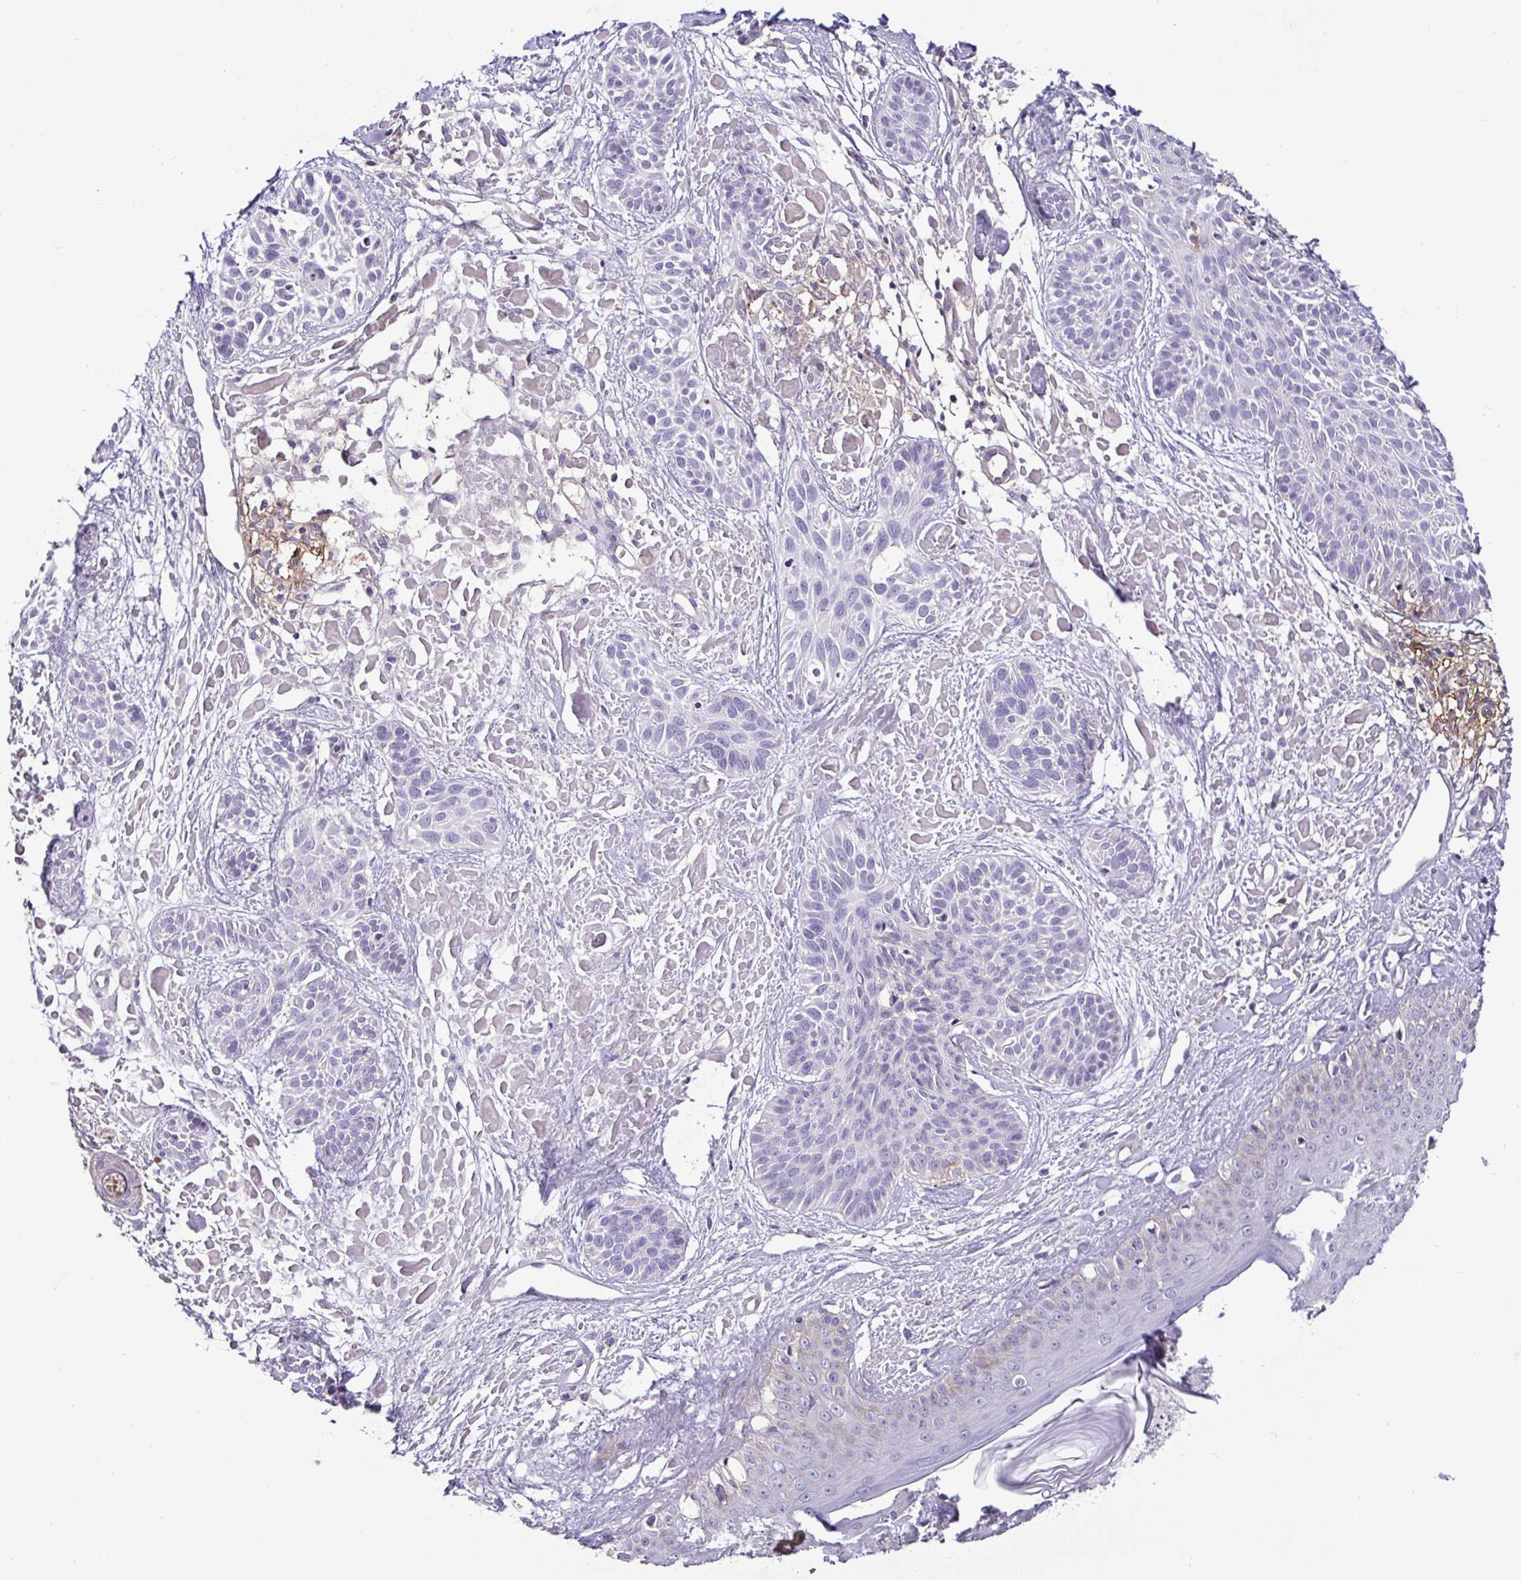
{"staining": {"intensity": "negative", "quantity": "none", "location": "none"}, "tissue": "skin cancer", "cell_type": "Tumor cells", "image_type": "cancer", "snomed": [{"axis": "morphology", "description": "Basal cell carcinoma"}, {"axis": "topography", "description": "Skin"}], "caption": "Protein analysis of skin cancer reveals no significant staining in tumor cells. The staining was performed using DAB to visualize the protein expression in brown, while the nuclei were stained in blue with hematoxylin (Magnification: 20x).", "gene": "NUP188", "patient": {"sex": "female", "age": 78}}